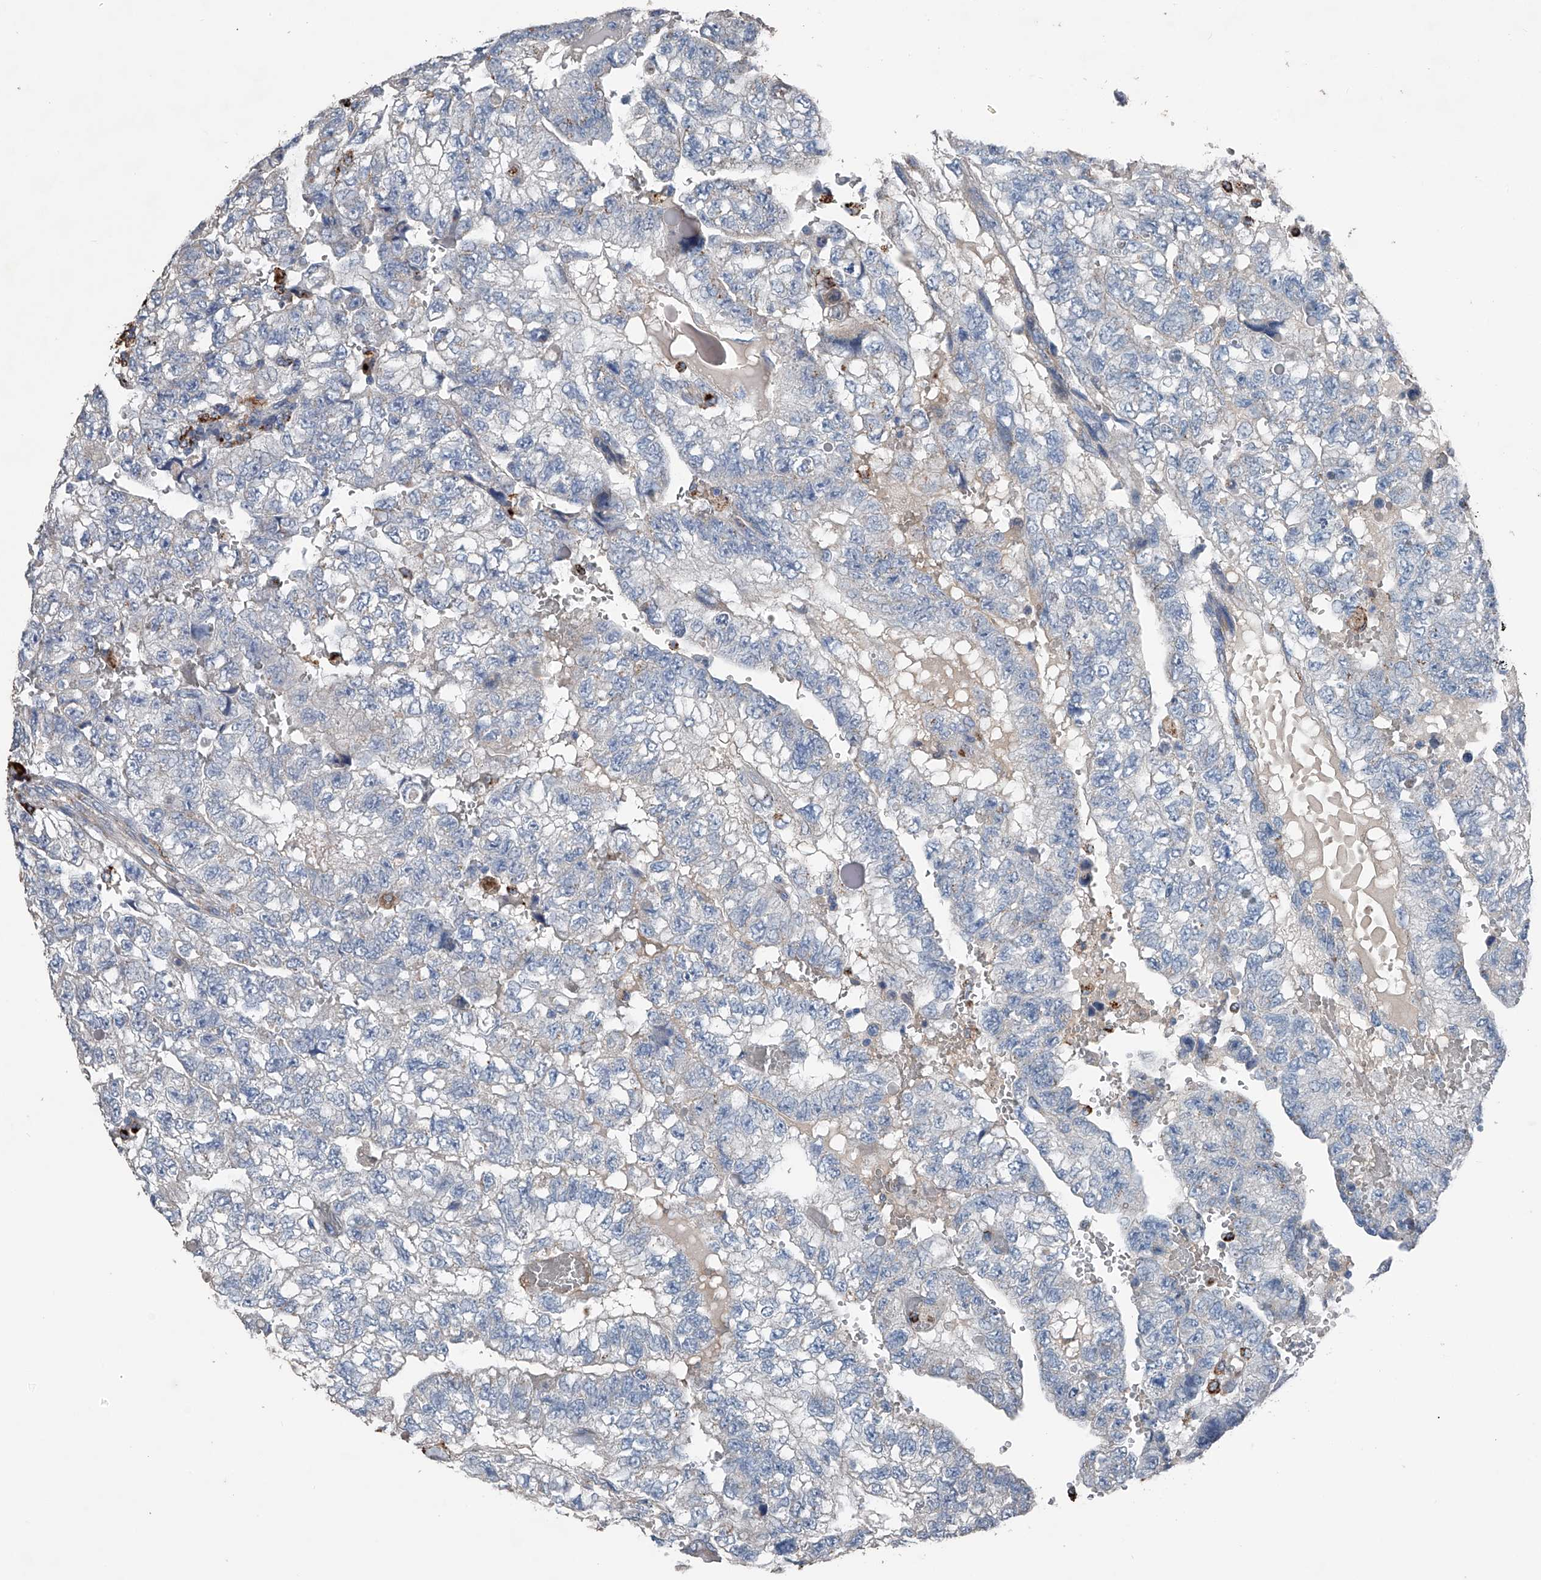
{"staining": {"intensity": "negative", "quantity": "none", "location": "none"}, "tissue": "testis cancer", "cell_type": "Tumor cells", "image_type": "cancer", "snomed": [{"axis": "morphology", "description": "Carcinoma, Embryonal, NOS"}, {"axis": "topography", "description": "Testis"}], "caption": "Protein analysis of testis cancer shows no significant expression in tumor cells.", "gene": "ZNF772", "patient": {"sex": "male", "age": 36}}